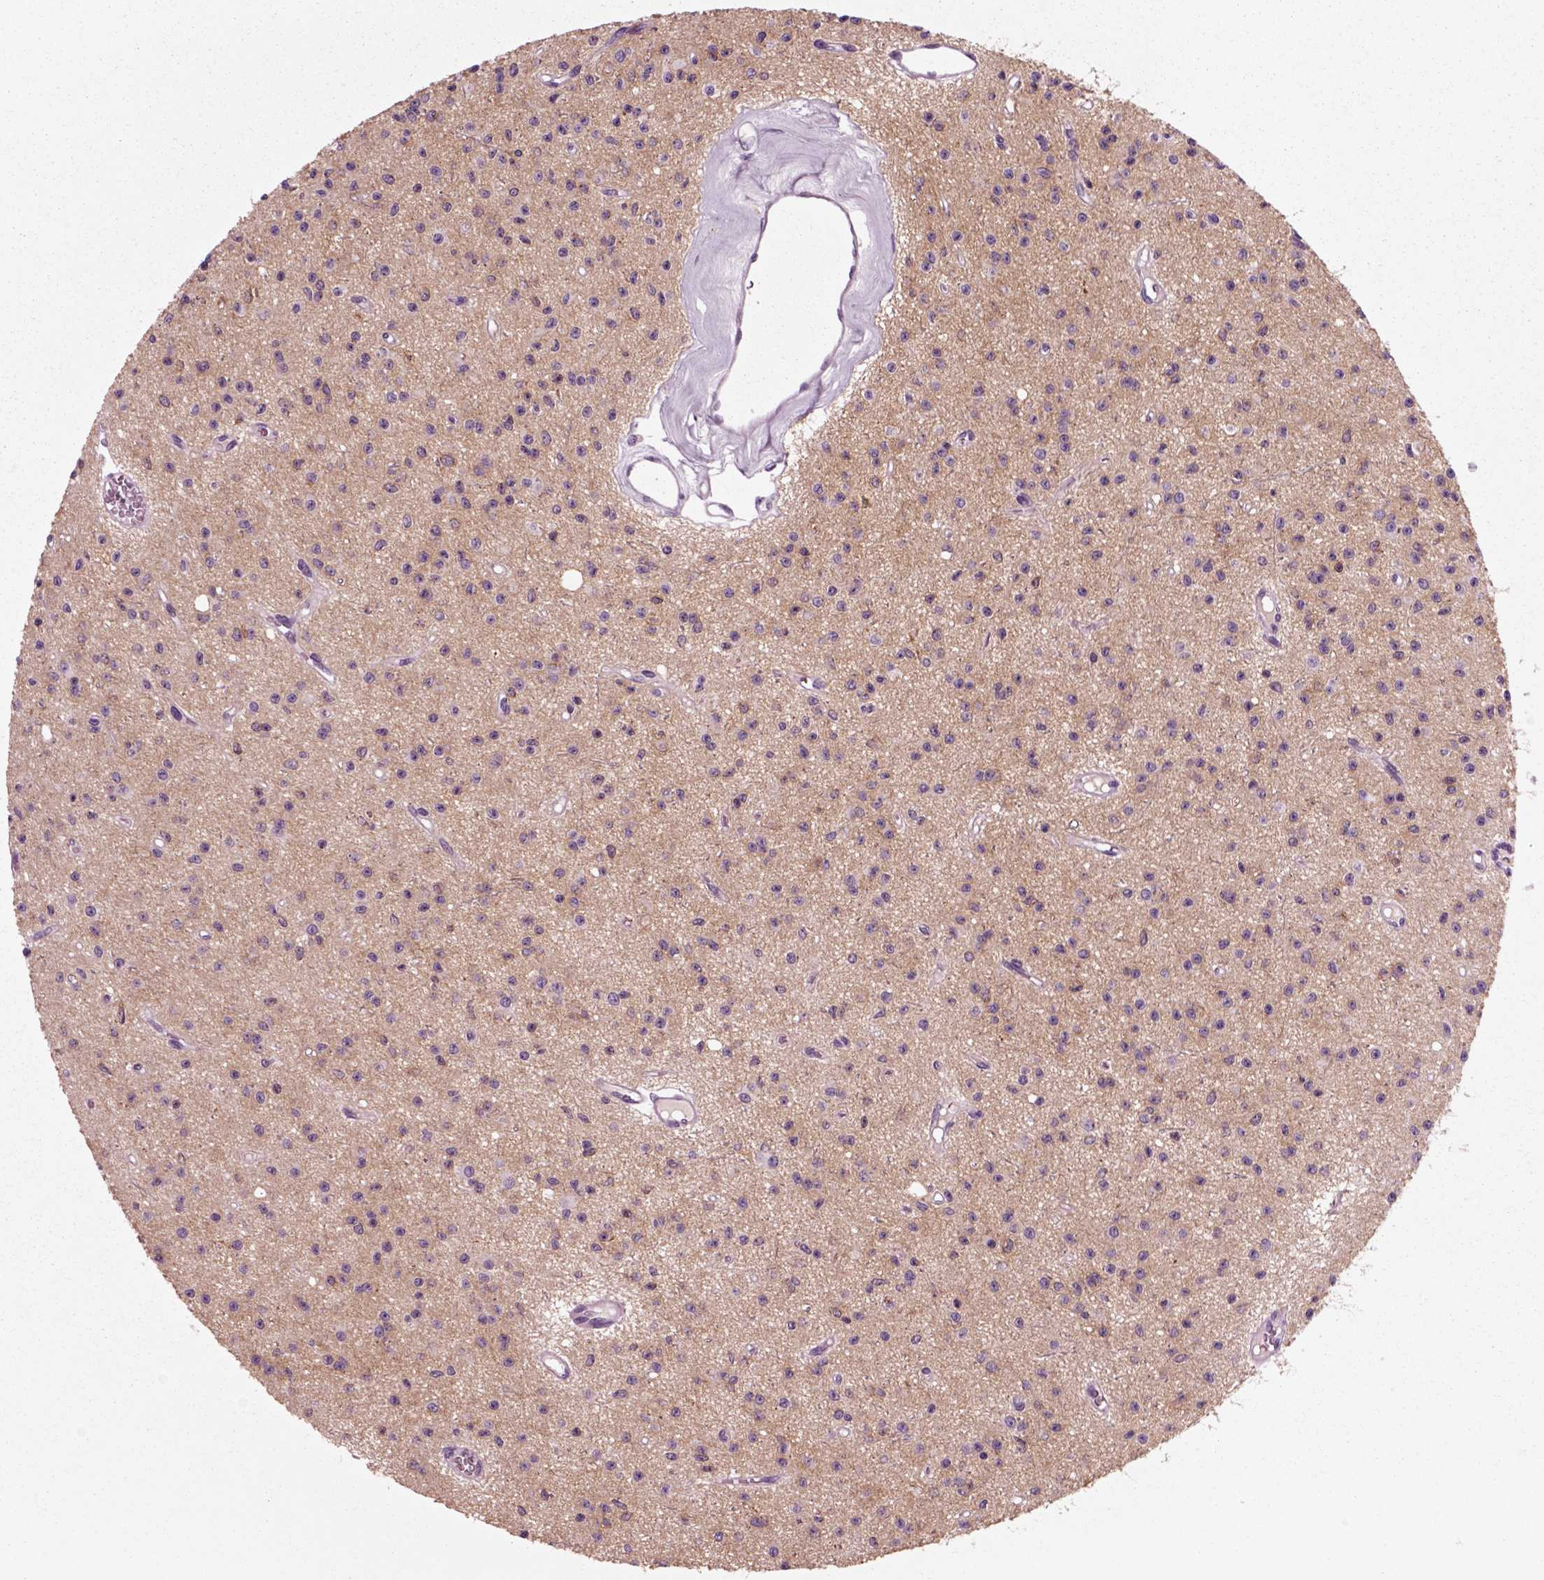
{"staining": {"intensity": "negative", "quantity": "none", "location": "none"}, "tissue": "glioma", "cell_type": "Tumor cells", "image_type": "cancer", "snomed": [{"axis": "morphology", "description": "Glioma, malignant, Low grade"}, {"axis": "topography", "description": "Brain"}], "caption": "IHC of human glioma shows no staining in tumor cells.", "gene": "CHGB", "patient": {"sex": "female", "age": 45}}